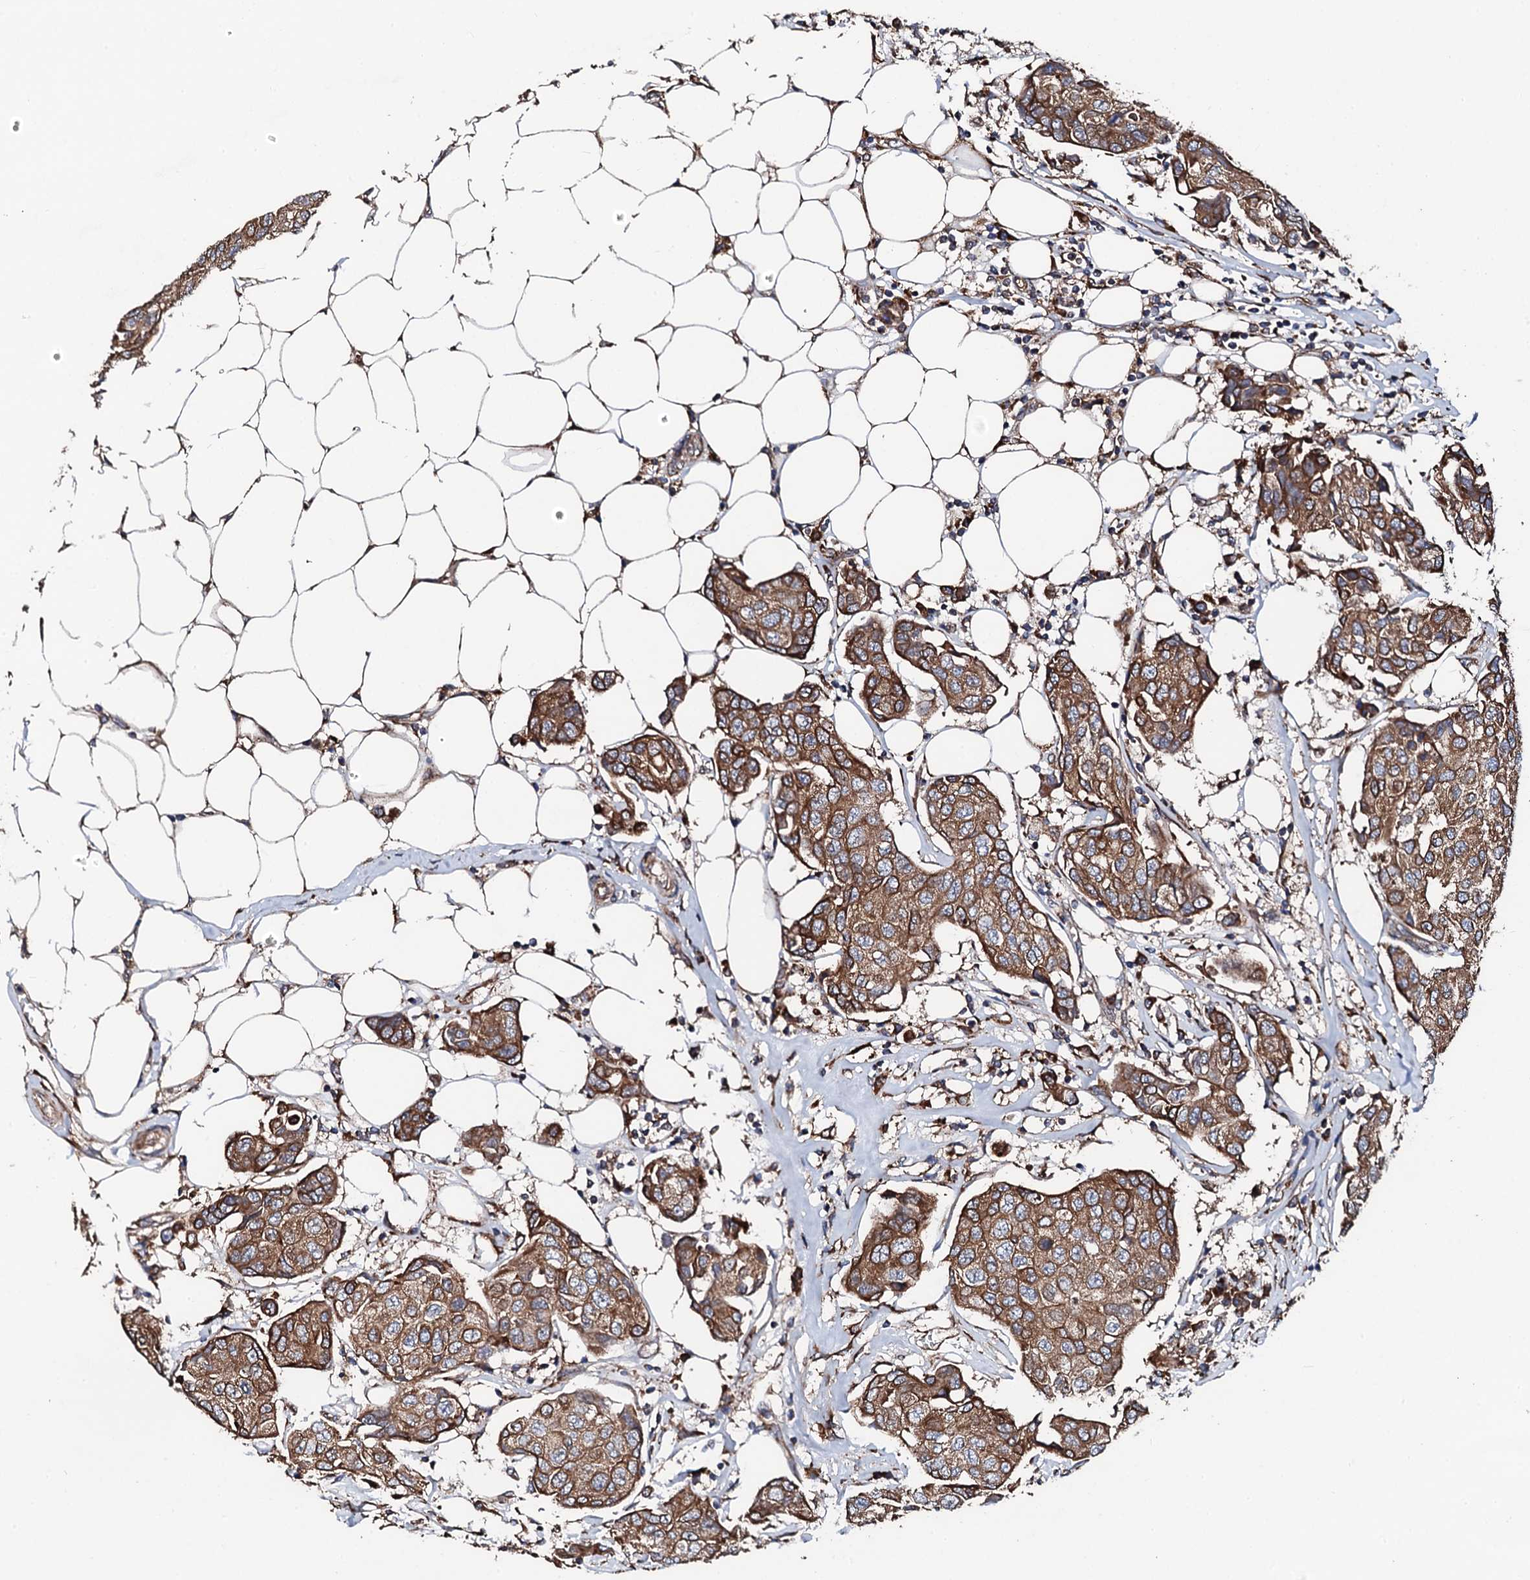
{"staining": {"intensity": "strong", "quantity": ">75%", "location": "cytoplasmic/membranous"}, "tissue": "breast cancer", "cell_type": "Tumor cells", "image_type": "cancer", "snomed": [{"axis": "morphology", "description": "Duct carcinoma"}, {"axis": "topography", "description": "Breast"}], "caption": "Human breast cancer stained with a protein marker displays strong staining in tumor cells.", "gene": "CKAP5", "patient": {"sex": "female", "age": 80}}